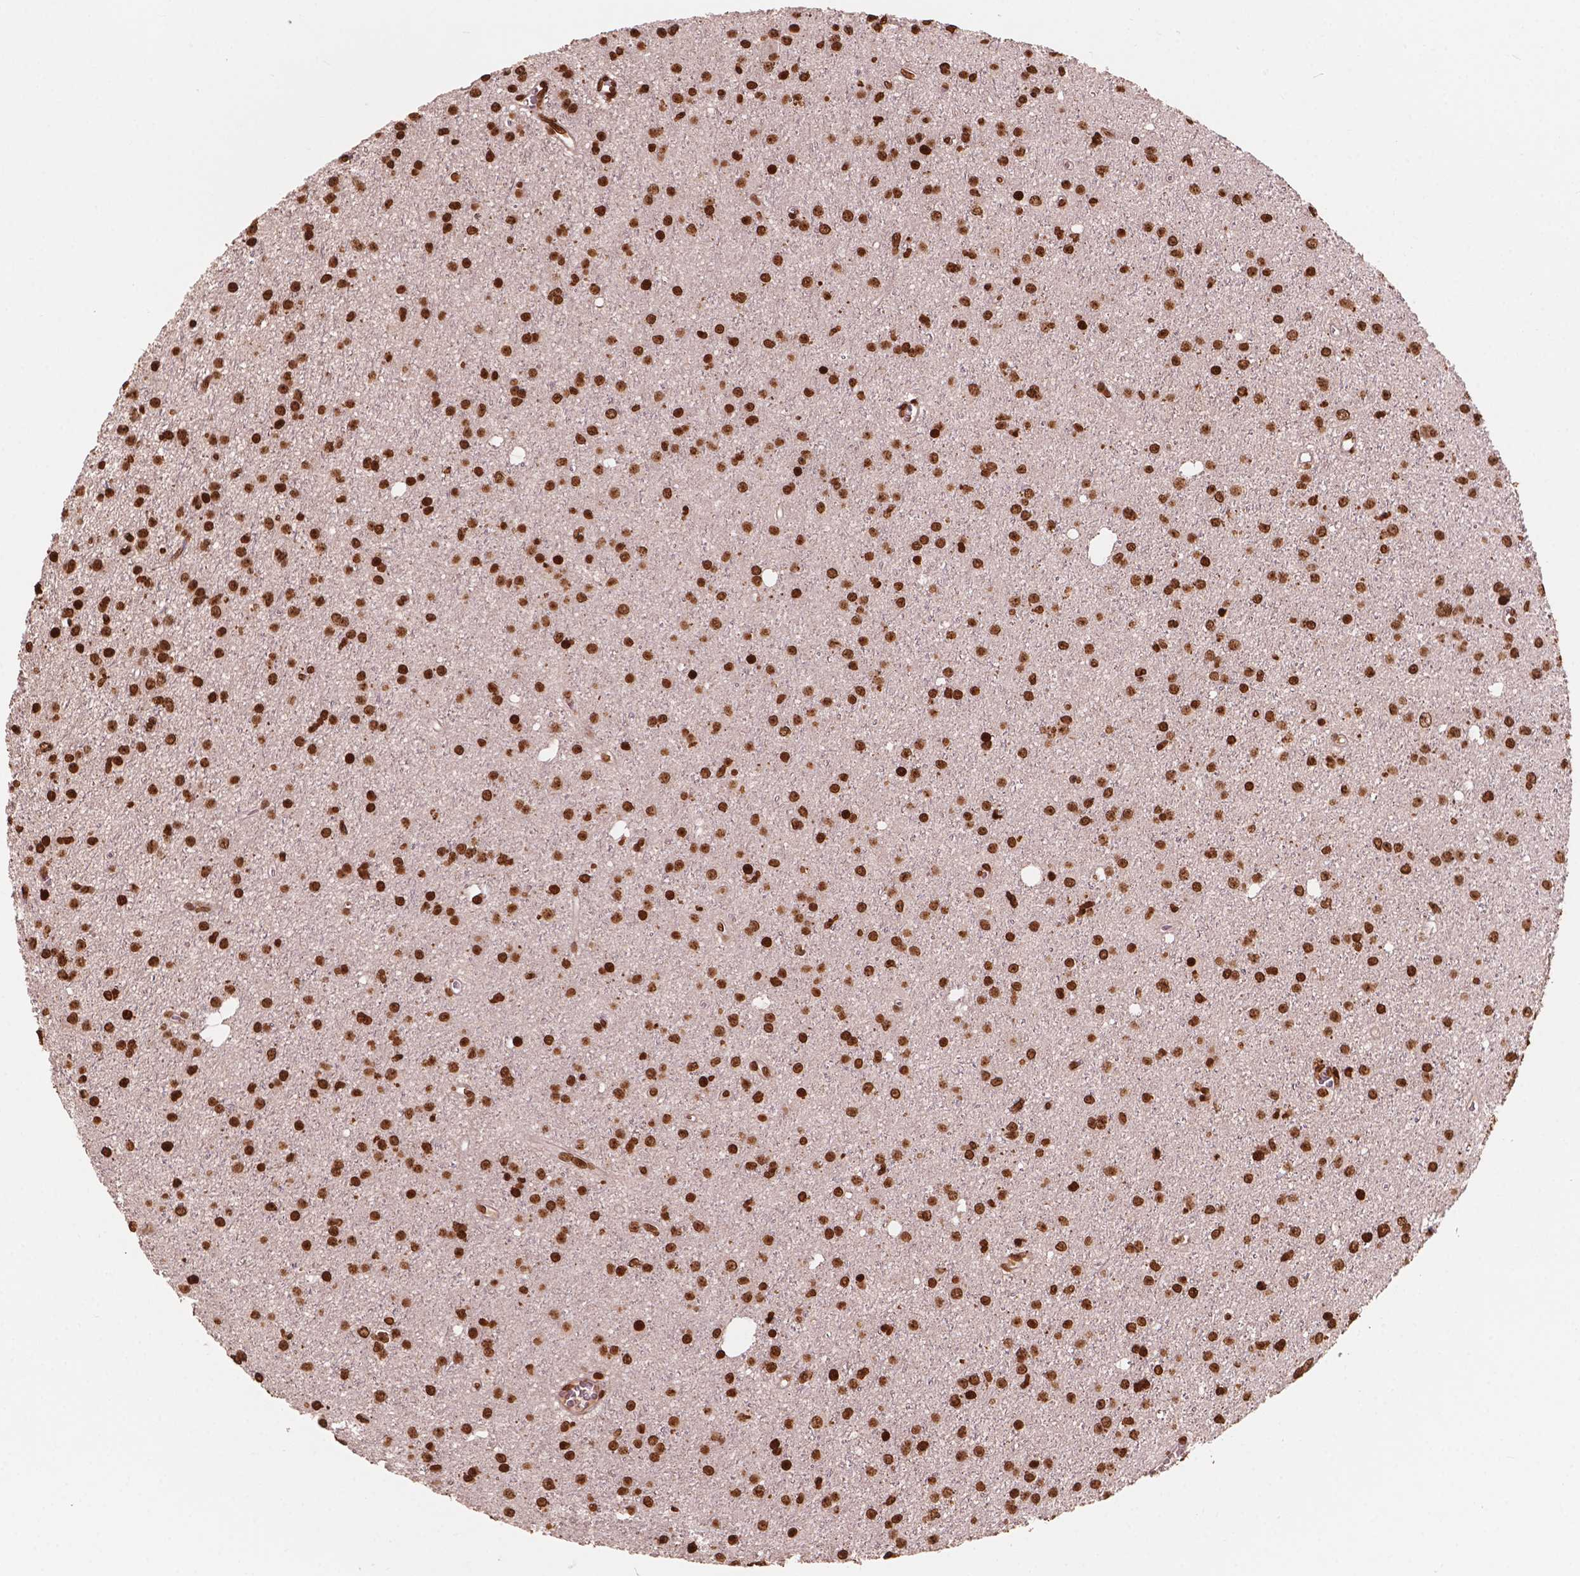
{"staining": {"intensity": "strong", "quantity": ">75%", "location": "nuclear"}, "tissue": "glioma", "cell_type": "Tumor cells", "image_type": "cancer", "snomed": [{"axis": "morphology", "description": "Glioma, malignant, Low grade"}, {"axis": "topography", "description": "Brain"}], "caption": "Protein staining displays strong nuclear expression in about >75% of tumor cells in glioma. The protein is shown in brown color, while the nuclei are stained blue.", "gene": "H3C7", "patient": {"sex": "male", "age": 27}}